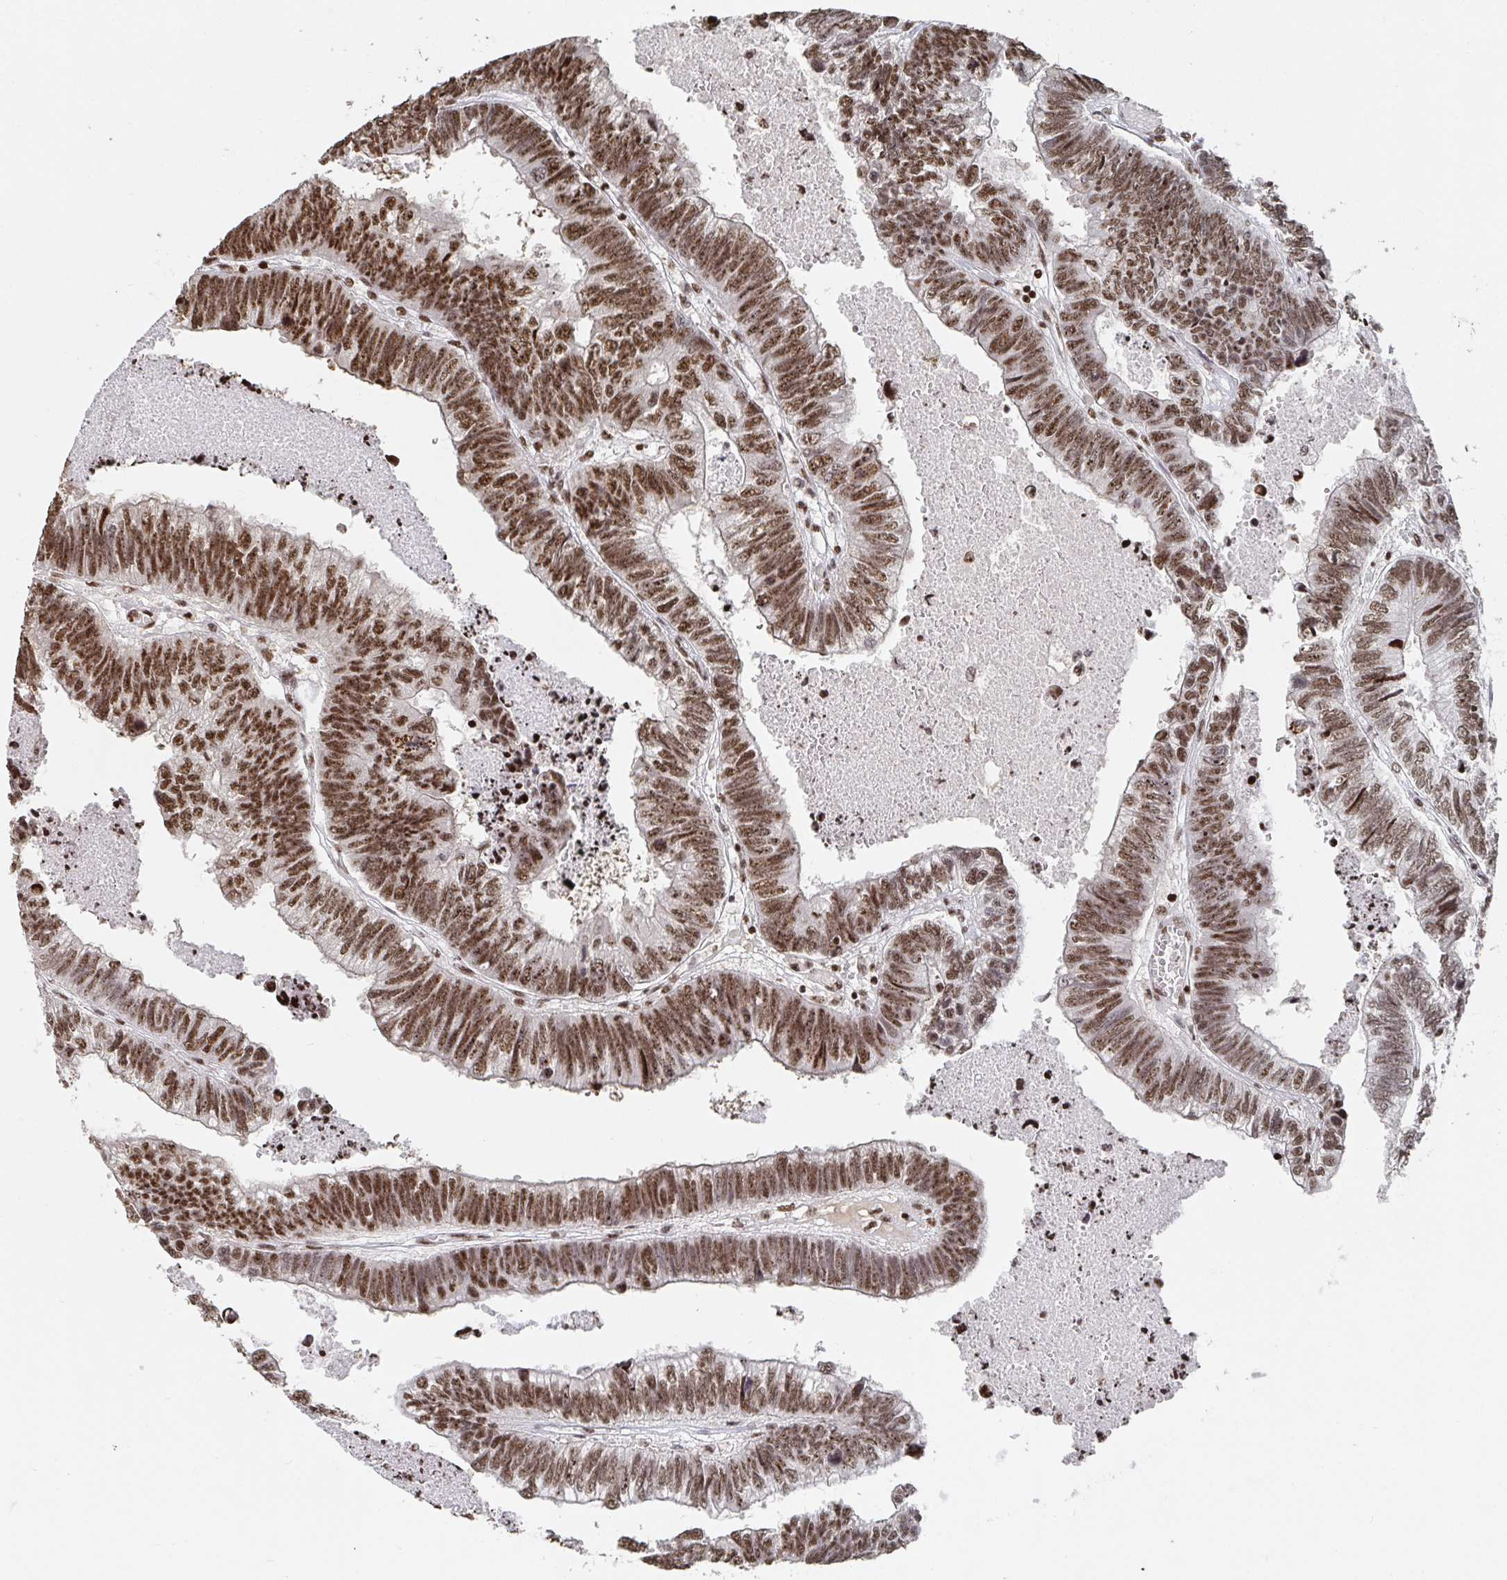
{"staining": {"intensity": "moderate", "quantity": ">75%", "location": "nuclear"}, "tissue": "colorectal cancer", "cell_type": "Tumor cells", "image_type": "cancer", "snomed": [{"axis": "morphology", "description": "Adenocarcinoma, NOS"}, {"axis": "topography", "description": "Colon"}], "caption": "Protein analysis of adenocarcinoma (colorectal) tissue reveals moderate nuclear staining in approximately >75% of tumor cells.", "gene": "ZDHHC12", "patient": {"sex": "male", "age": 62}}